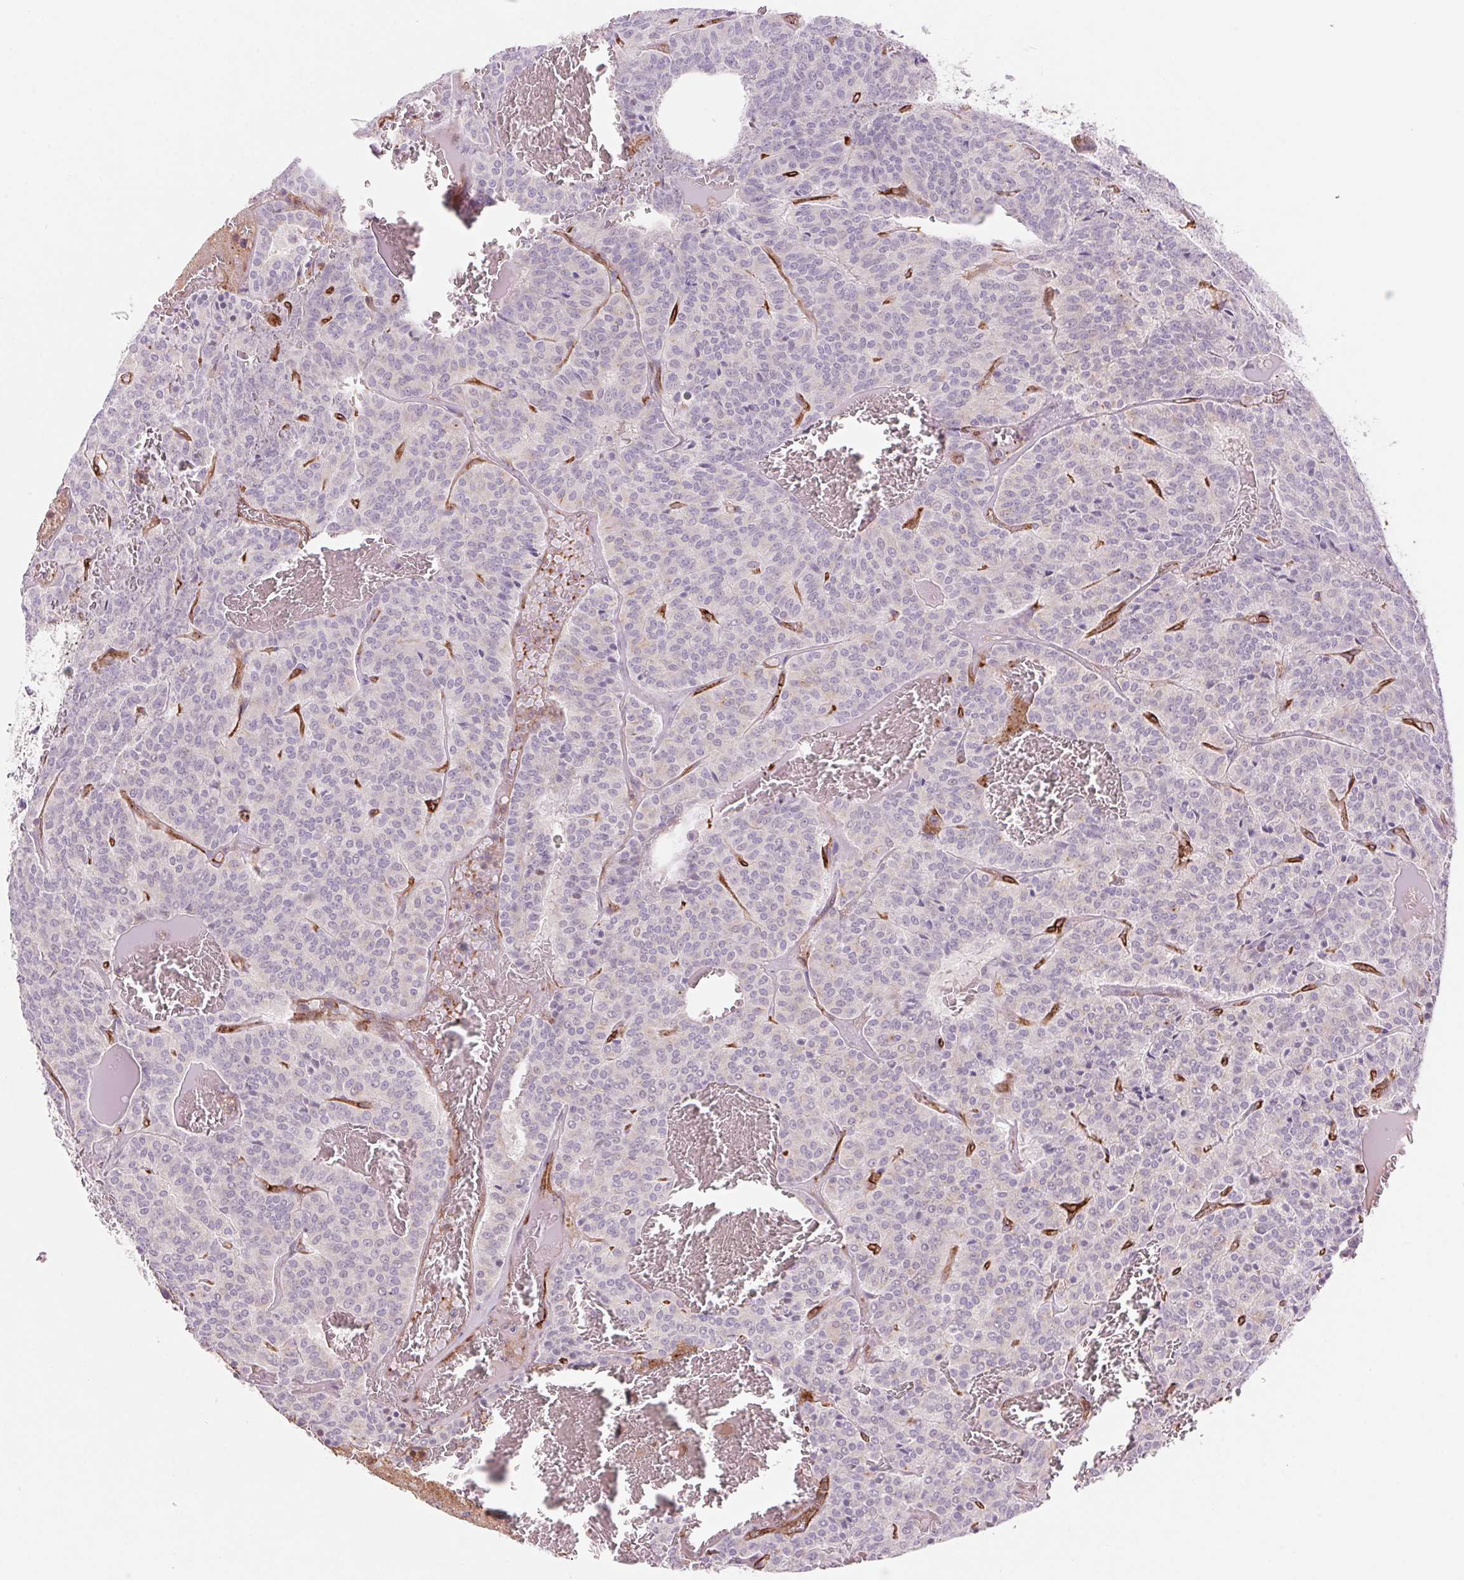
{"staining": {"intensity": "negative", "quantity": "none", "location": "none"}, "tissue": "carcinoid", "cell_type": "Tumor cells", "image_type": "cancer", "snomed": [{"axis": "morphology", "description": "Carcinoid, malignant, NOS"}, {"axis": "topography", "description": "Lung"}], "caption": "An immunohistochemistry micrograph of carcinoid is shown. There is no staining in tumor cells of carcinoid.", "gene": "MS4A13", "patient": {"sex": "male", "age": 70}}